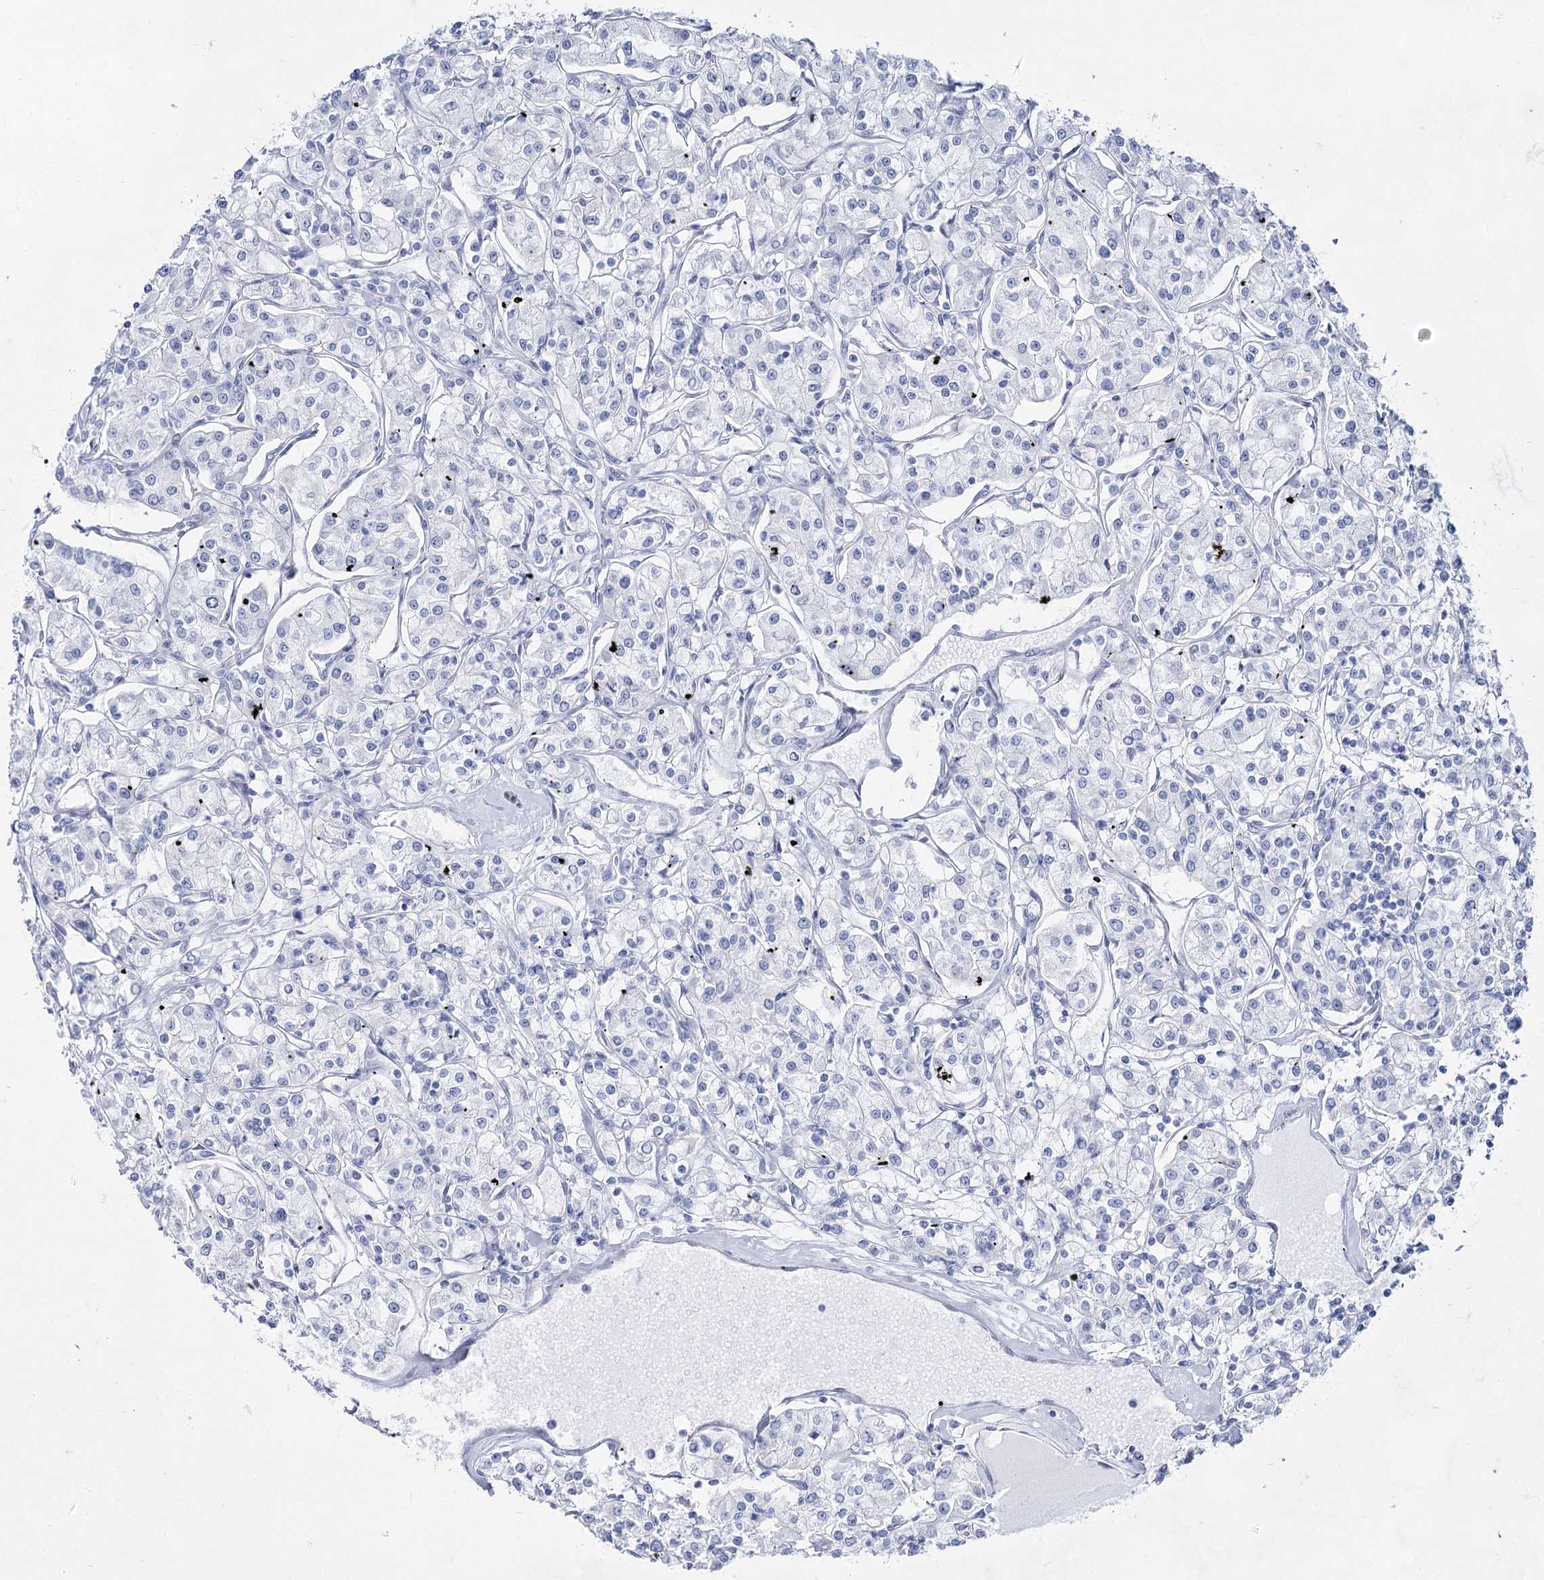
{"staining": {"intensity": "negative", "quantity": "none", "location": "none"}, "tissue": "renal cancer", "cell_type": "Tumor cells", "image_type": "cancer", "snomed": [{"axis": "morphology", "description": "Adenocarcinoma, NOS"}, {"axis": "topography", "description": "Kidney"}], "caption": "DAB (3,3'-diaminobenzidine) immunohistochemical staining of human adenocarcinoma (renal) shows no significant staining in tumor cells.", "gene": "ACRV1", "patient": {"sex": "female", "age": 59}}